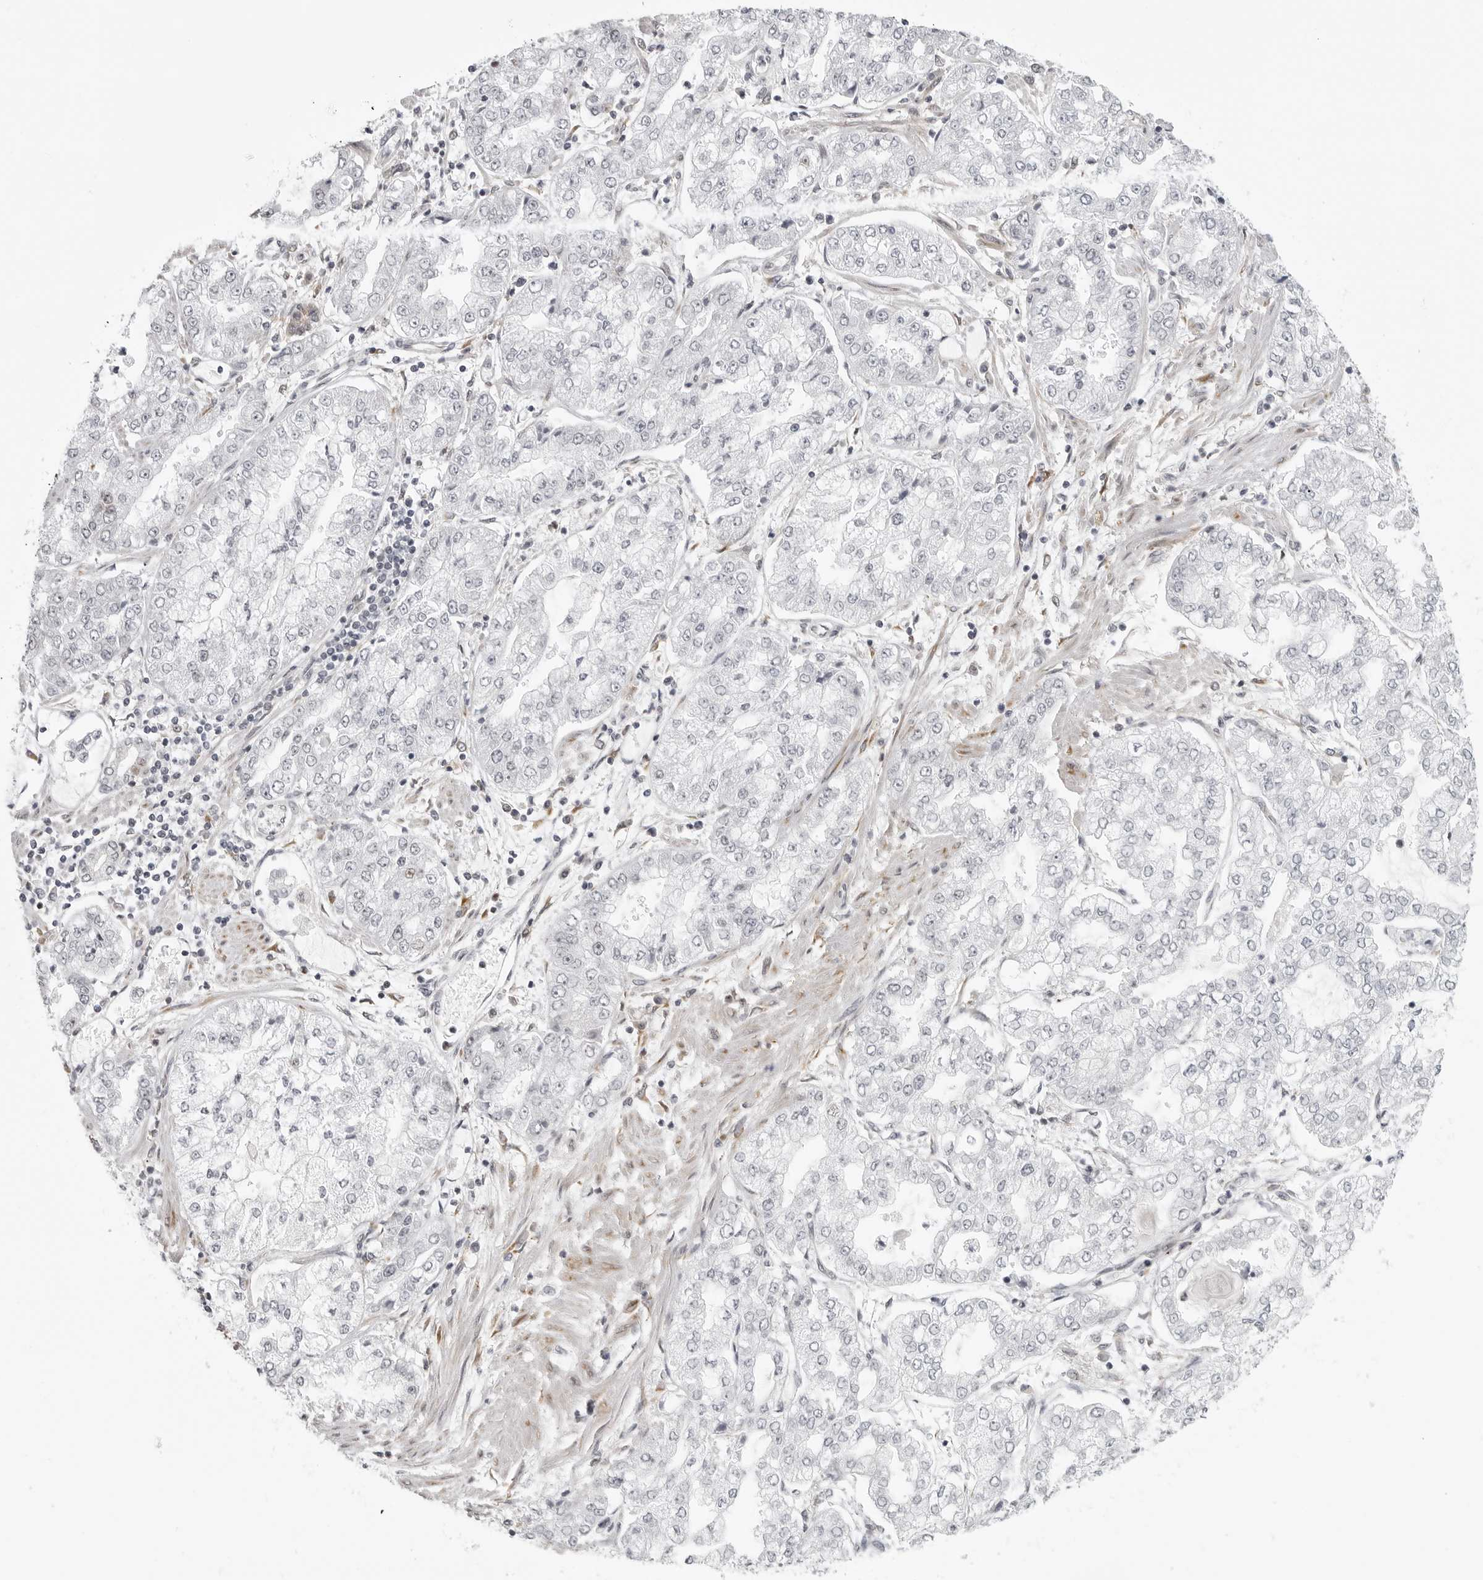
{"staining": {"intensity": "negative", "quantity": "none", "location": "none"}, "tissue": "stomach cancer", "cell_type": "Tumor cells", "image_type": "cancer", "snomed": [{"axis": "morphology", "description": "Adenocarcinoma, NOS"}, {"axis": "topography", "description": "Stomach"}], "caption": "Stomach cancer stained for a protein using IHC exhibits no positivity tumor cells.", "gene": "PRDM10", "patient": {"sex": "male", "age": 76}}